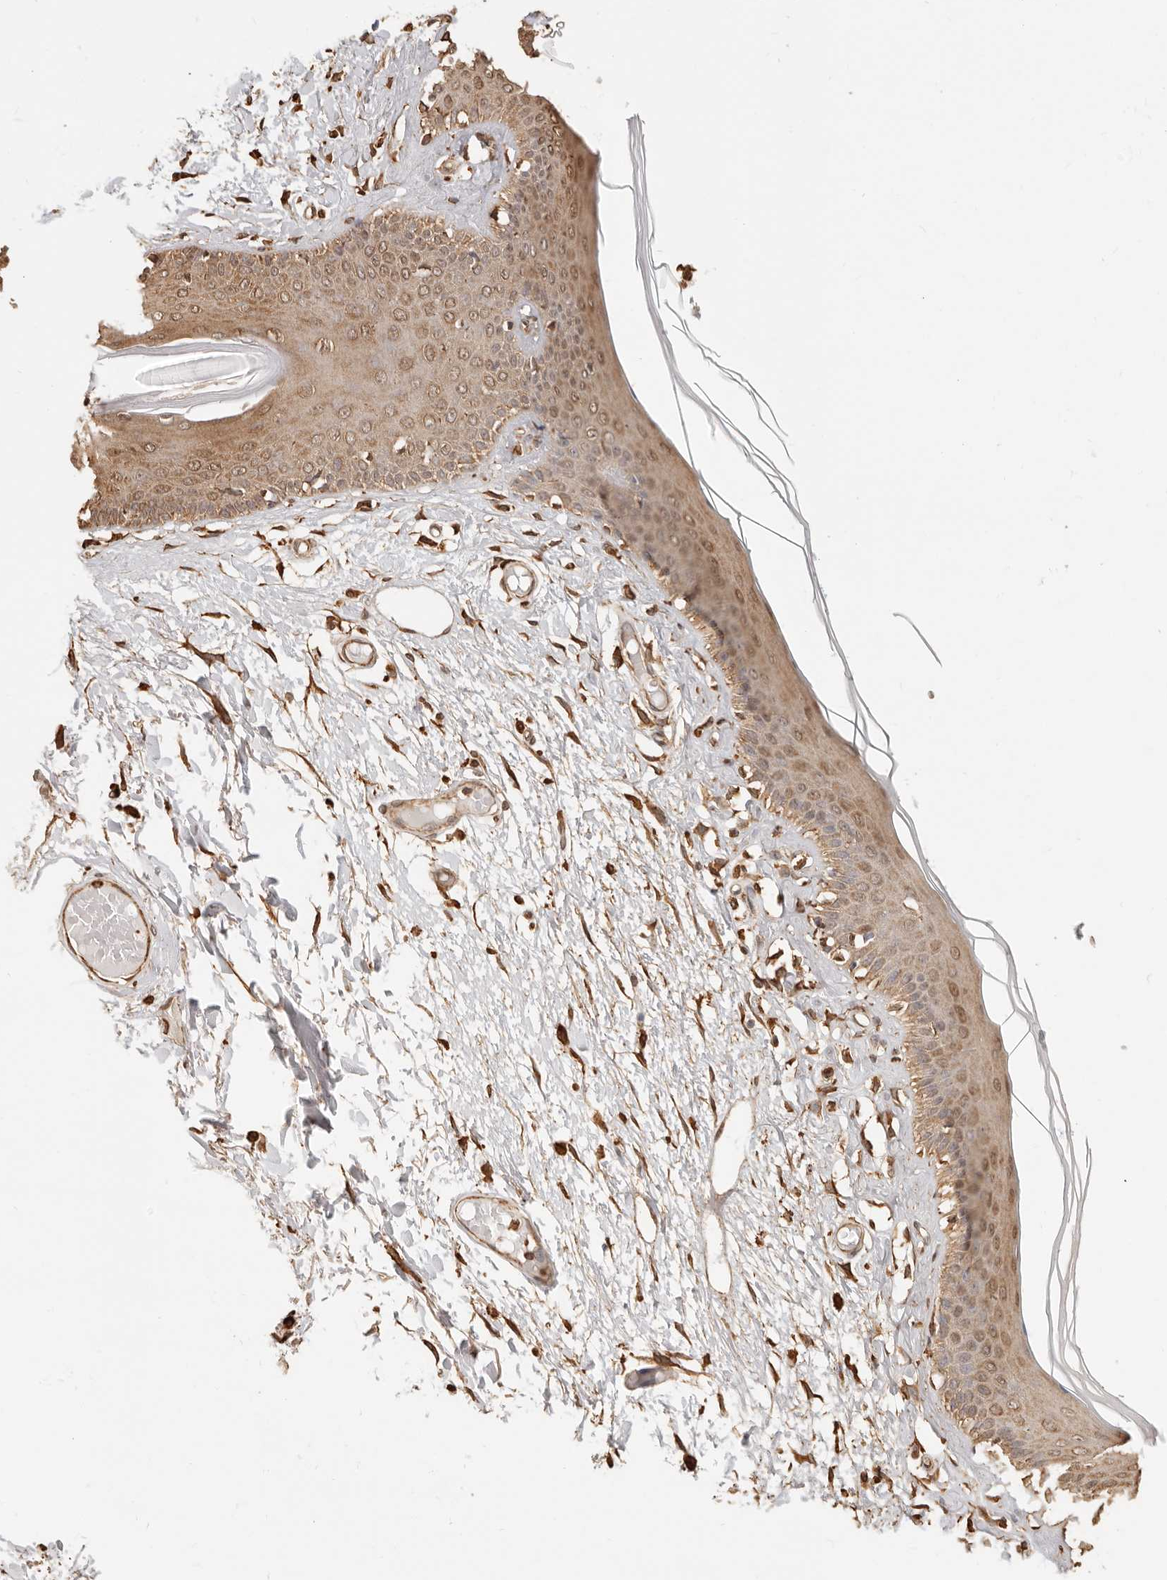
{"staining": {"intensity": "moderate", "quantity": ">75%", "location": "cytoplasmic/membranous,nuclear"}, "tissue": "skin", "cell_type": "Epidermal cells", "image_type": "normal", "snomed": [{"axis": "morphology", "description": "Normal tissue, NOS"}, {"axis": "topography", "description": "Vulva"}], "caption": "Skin stained with a brown dye displays moderate cytoplasmic/membranous,nuclear positive staining in about >75% of epidermal cells.", "gene": "ARHGEF10L", "patient": {"sex": "female", "age": 73}}